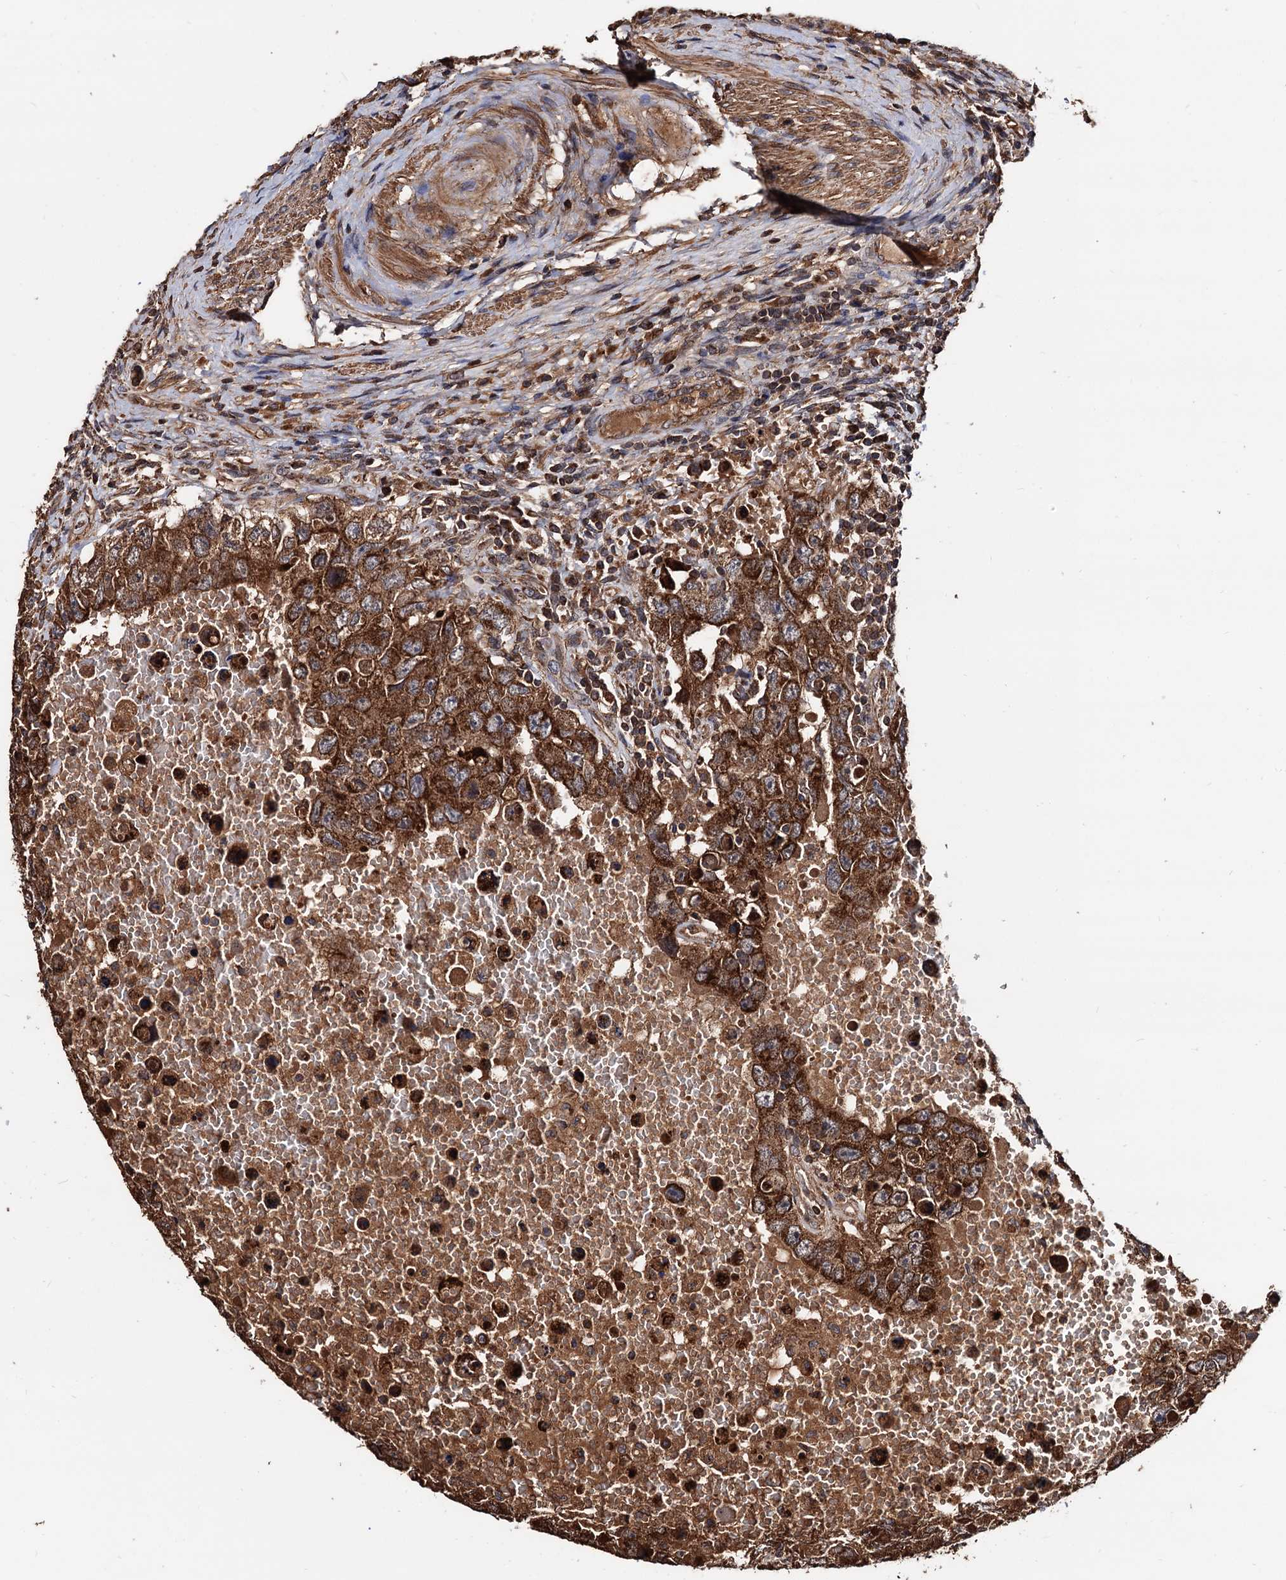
{"staining": {"intensity": "strong", "quantity": ">75%", "location": "cytoplasmic/membranous"}, "tissue": "testis cancer", "cell_type": "Tumor cells", "image_type": "cancer", "snomed": [{"axis": "morphology", "description": "Carcinoma, Embryonal, NOS"}, {"axis": "topography", "description": "Testis"}], "caption": "Strong cytoplasmic/membranous positivity for a protein is present in about >75% of tumor cells of testis cancer using immunohistochemistry.", "gene": "MRPL42", "patient": {"sex": "male", "age": 26}}